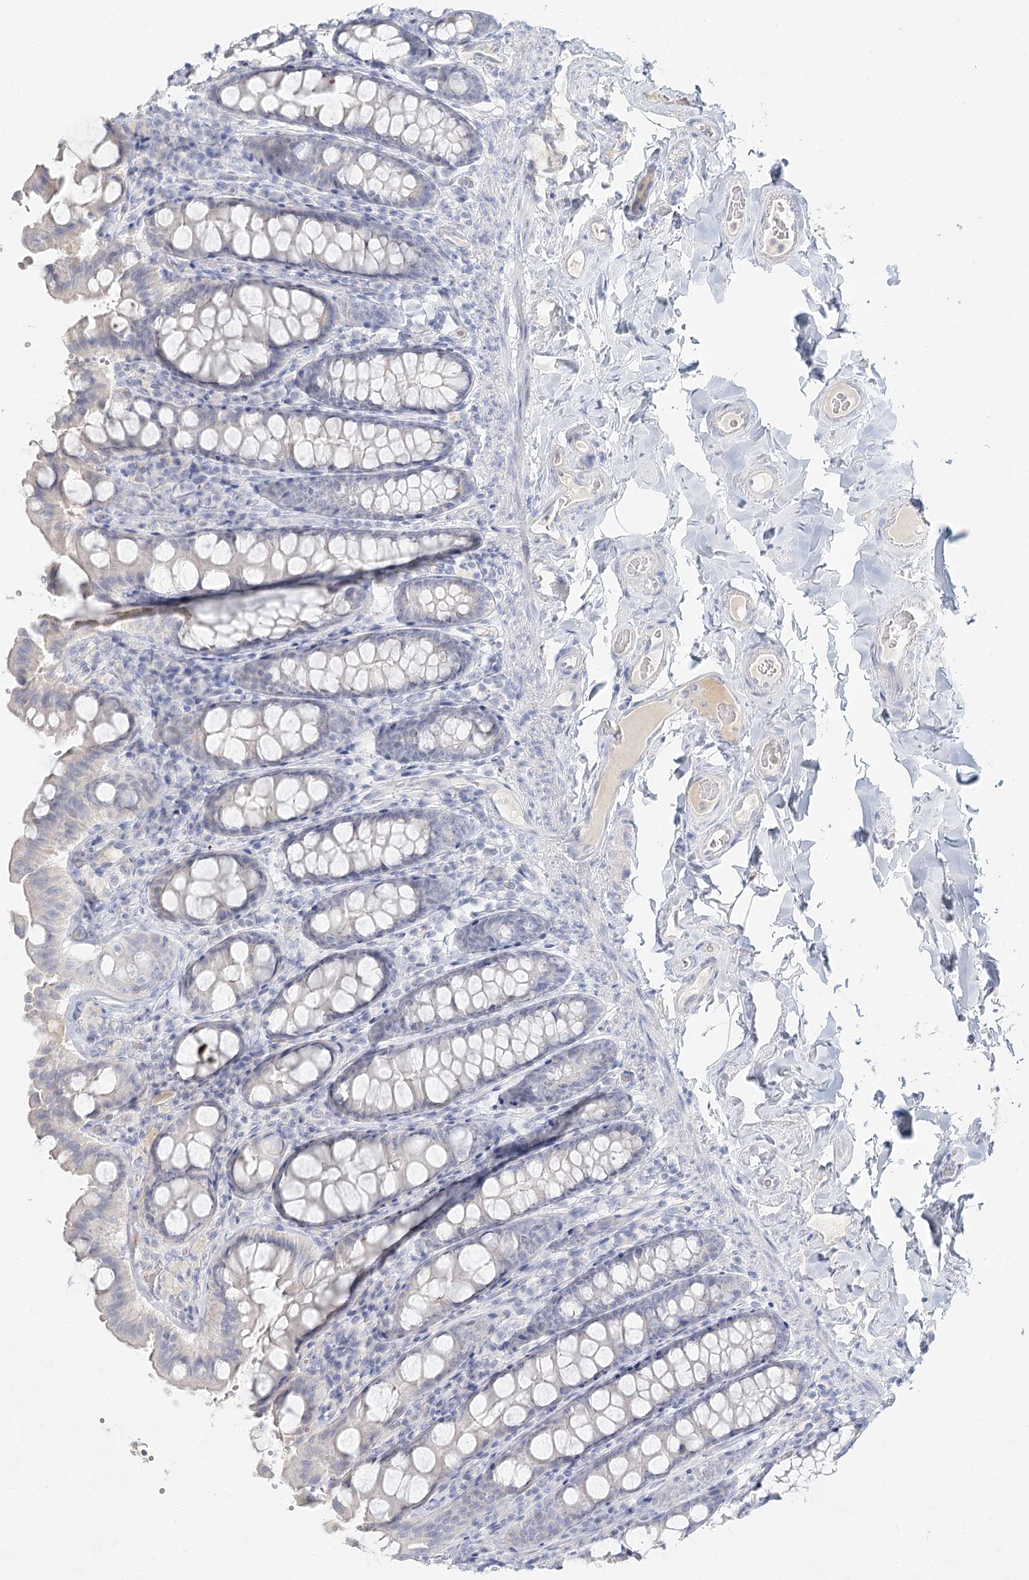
{"staining": {"intensity": "negative", "quantity": "none", "location": "none"}, "tissue": "colon", "cell_type": "Endothelial cells", "image_type": "normal", "snomed": [{"axis": "morphology", "description": "Normal tissue, NOS"}, {"axis": "topography", "description": "Colon"}, {"axis": "topography", "description": "Peripheral nerve tissue"}], "caption": "Immunohistochemistry (IHC) of benign colon reveals no positivity in endothelial cells.", "gene": "DMGDH", "patient": {"sex": "female", "age": 61}}